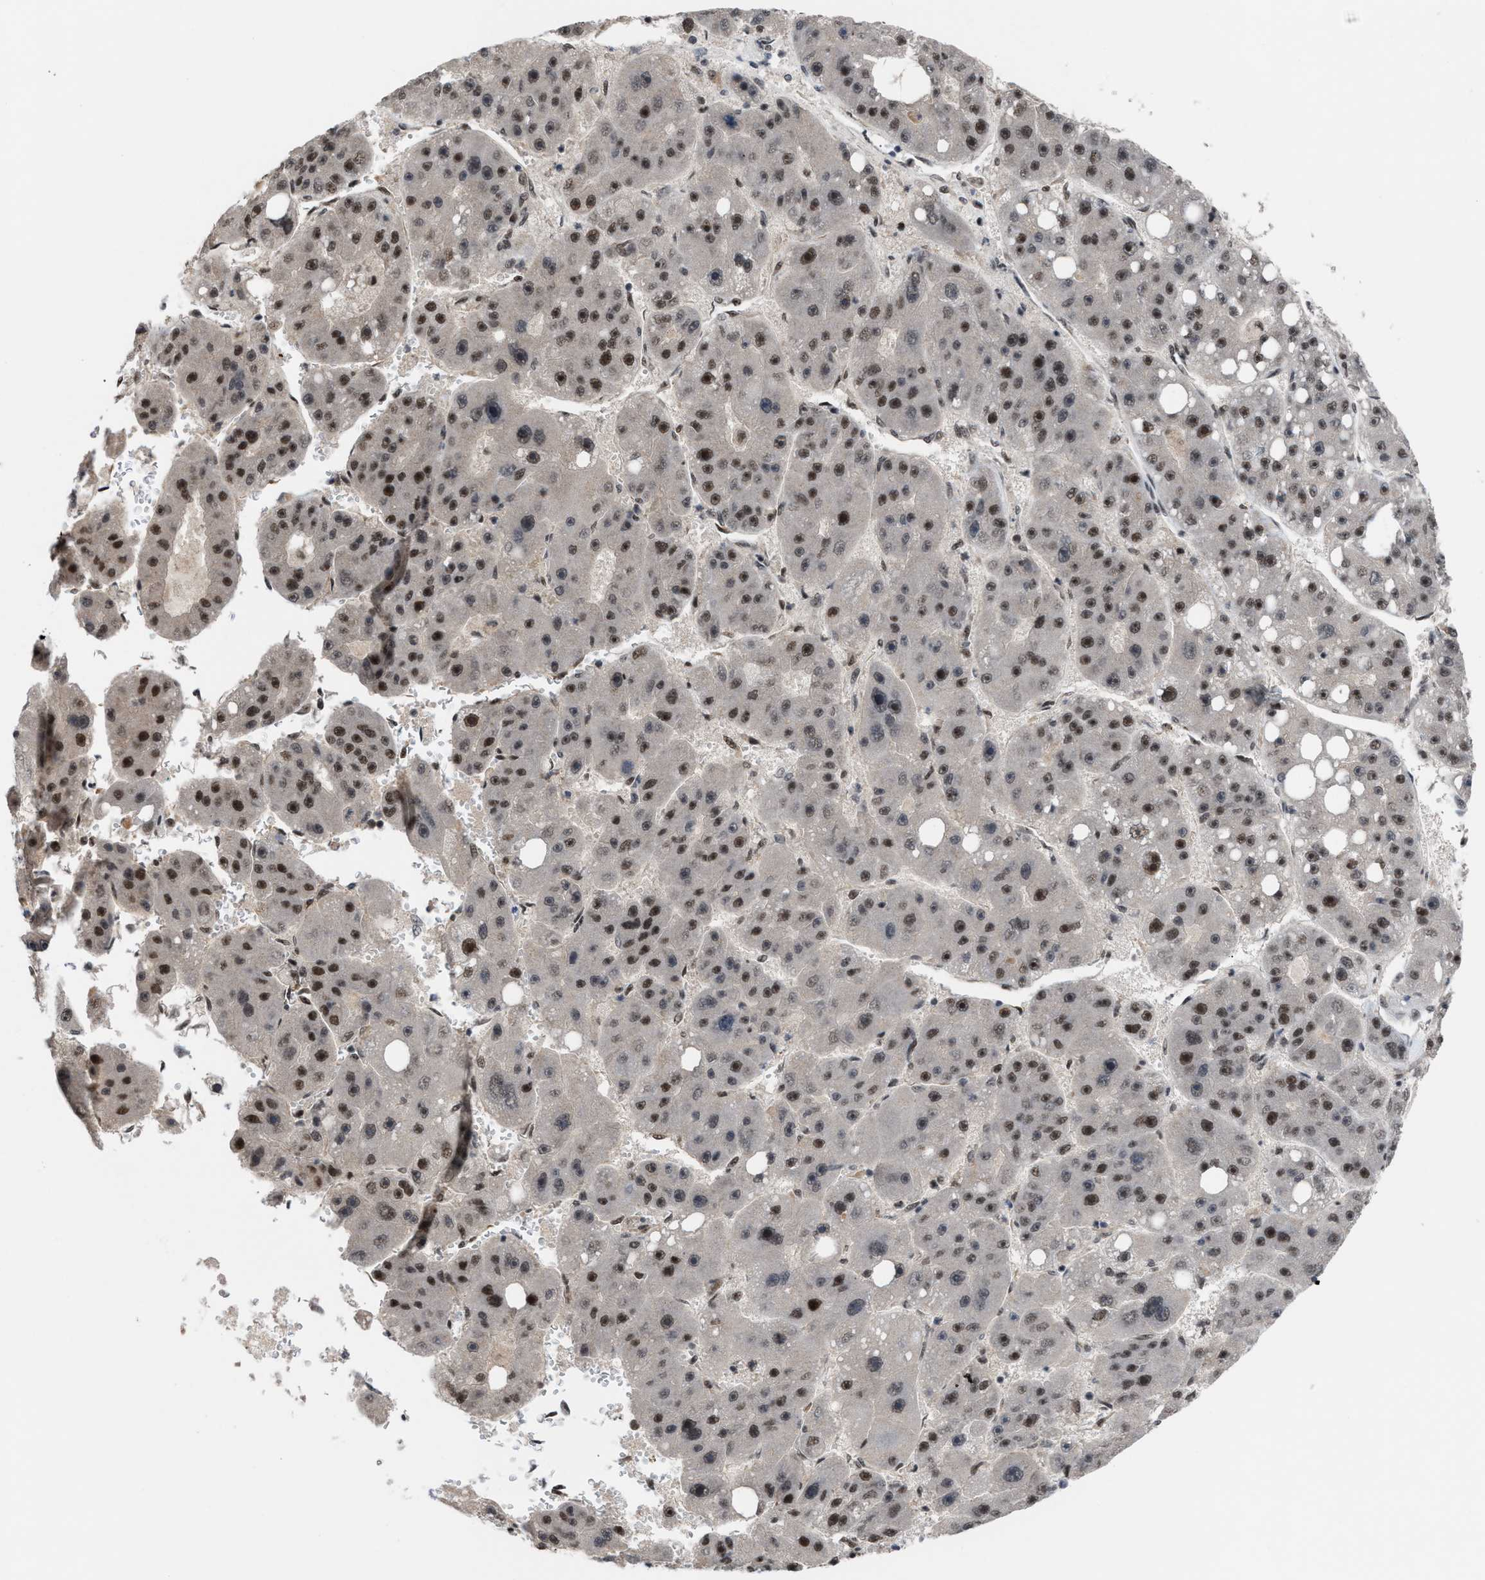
{"staining": {"intensity": "moderate", "quantity": "25%-75%", "location": "nuclear"}, "tissue": "liver cancer", "cell_type": "Tumor cells", "image_type": "cancer", "snomed": [{"axis": "morphology", "description": "Carcinoma, Hepatocellular, NOS"}, {"axis": "topography", "description": "Liver"}], "caption": "IHC photomicrograph of neoplastic tissue: human liver hepatocellular carcinoma stained using IHC reveals medium levels of moderate protein expression localized specifically in the nuclear of tumor cells, appearing as a nuclear brown color.", "gene": "PRPF4", "patient": {"sex": "female", "age": 61}}